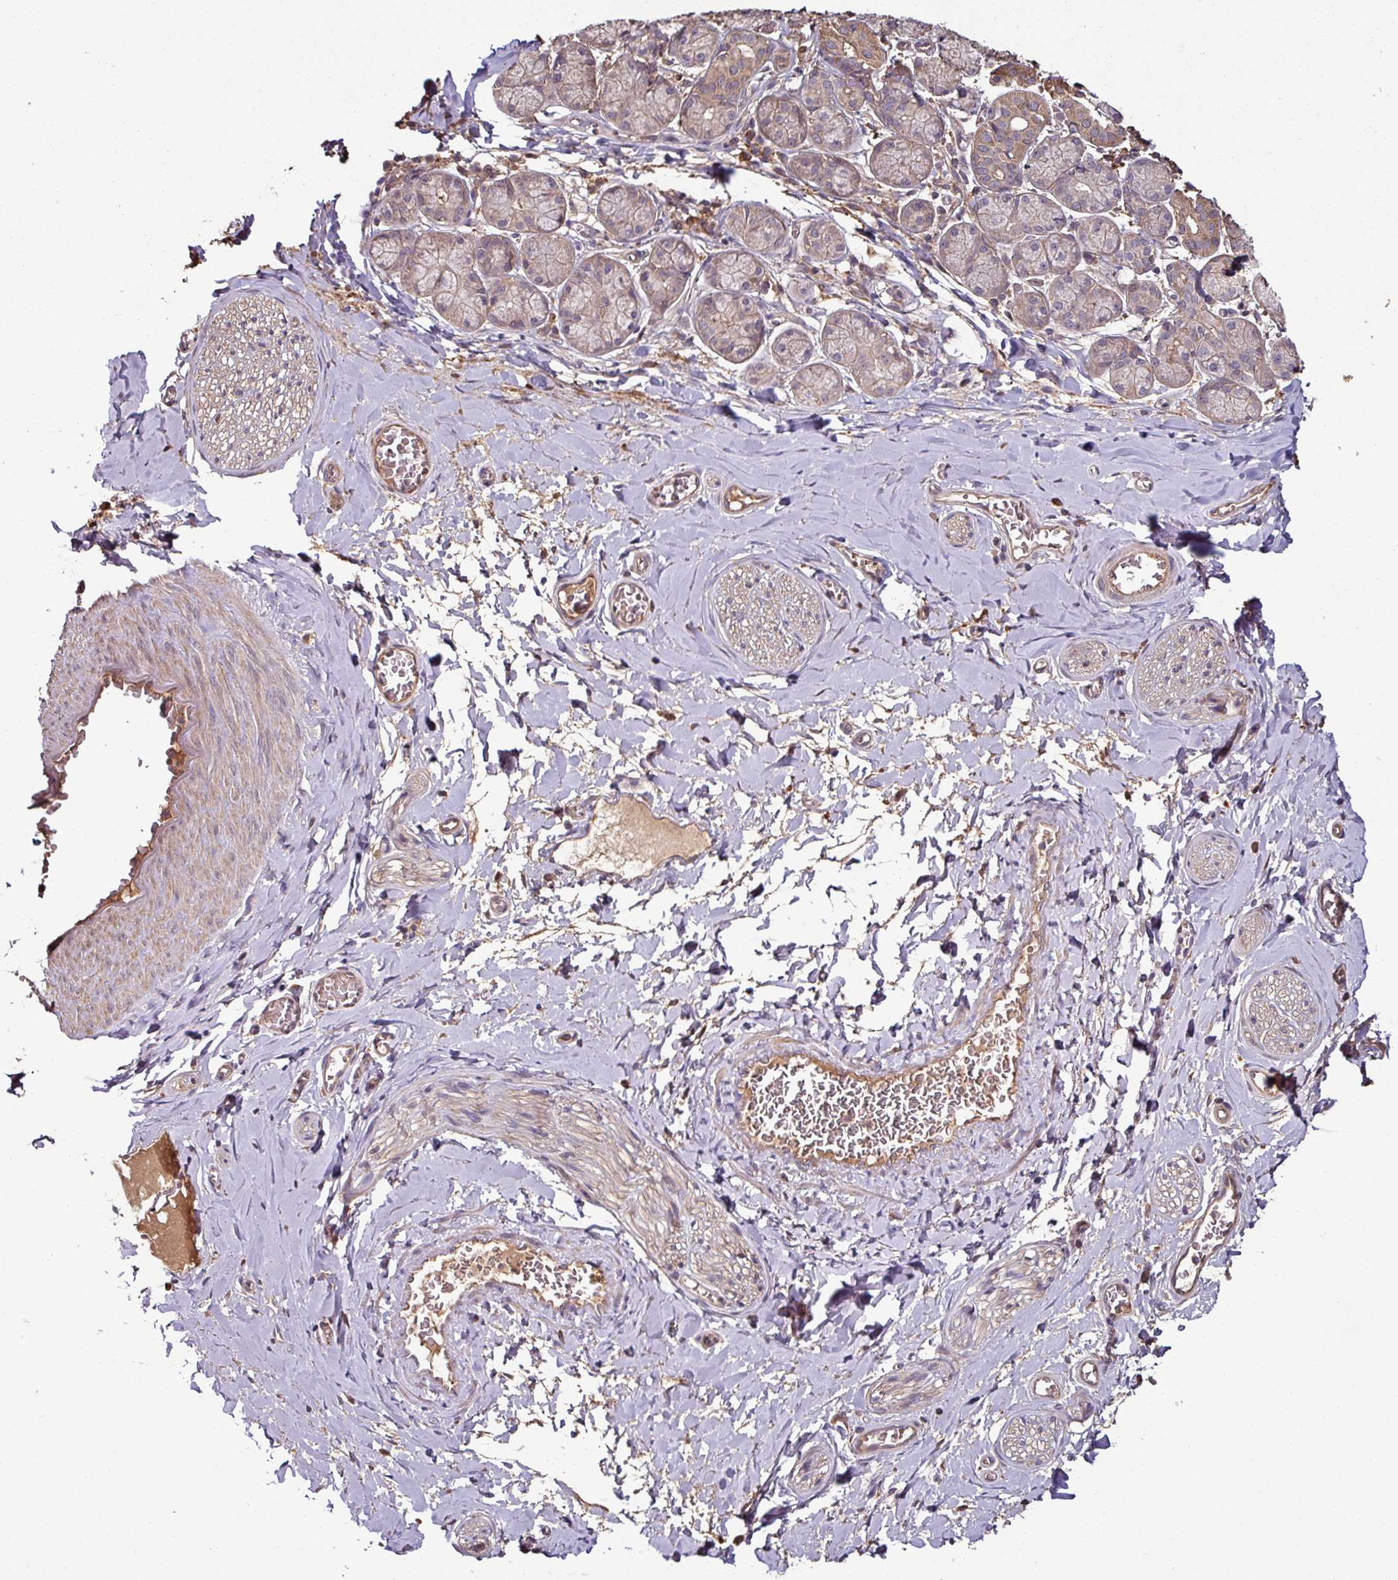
{"staining": {"intensity": "negative", "quantity": "none", "location": "none"}, "tissue": "adipose tissue", "cell_type": "Adipocytes", "image_type": "normal", "snomed": [{"axis": "morphology", "description": "Normal tissue, NOS"}, {"axis": "topography", "description": "Salivary gland"}, {"axis": "topography", "description": "Peripheral nerve tissue"}], "caption": "Immunohistochemistry (IHC) histopathology image of benign human adipose tissue stained for a protein (brown), which reveals no staining in adipocytes. The staining is performed using DAB brown chromogen with nuclei counter-stained in using hematoxylin.", "gene": "GNPDA1", "patient": {"sex": "female", "age": 24}}